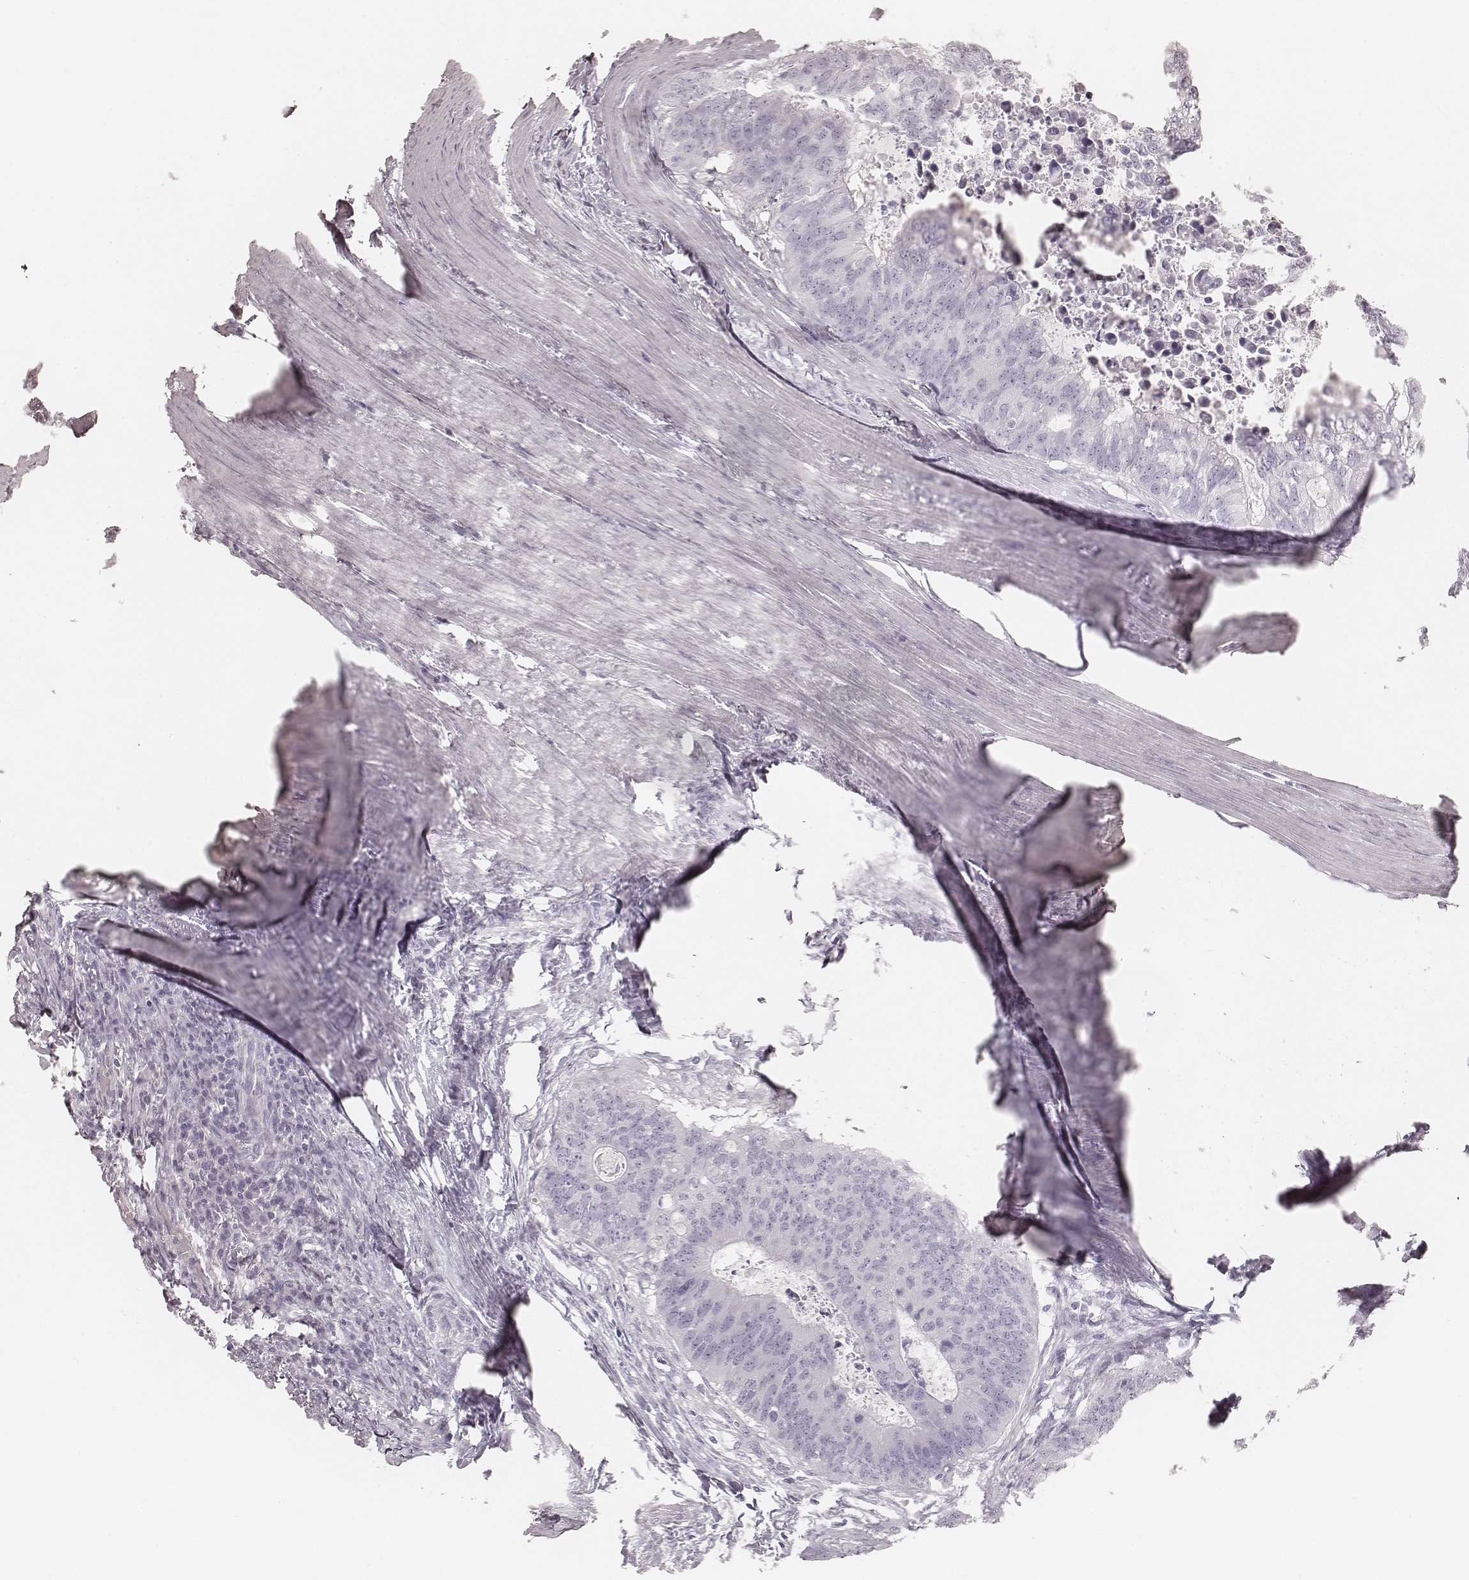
{"staining": {"intensity": "negative", "quantity": "none", "location": "none"}, "tissue": "colorectal cancer", "cell_type": "Tumor cells", "image_type": "cancer", "snomed": [{"axis": "morphology", "description": "Adenocarcinoma, NOS"}, {"axis": "topography", "description": "Colon"}], "caption": "This is an IHC image of human colorectal cancer. There is no expression in tumor cells.", "gene": "KRT72", "patient": {"sex": "male", "age": 67}}